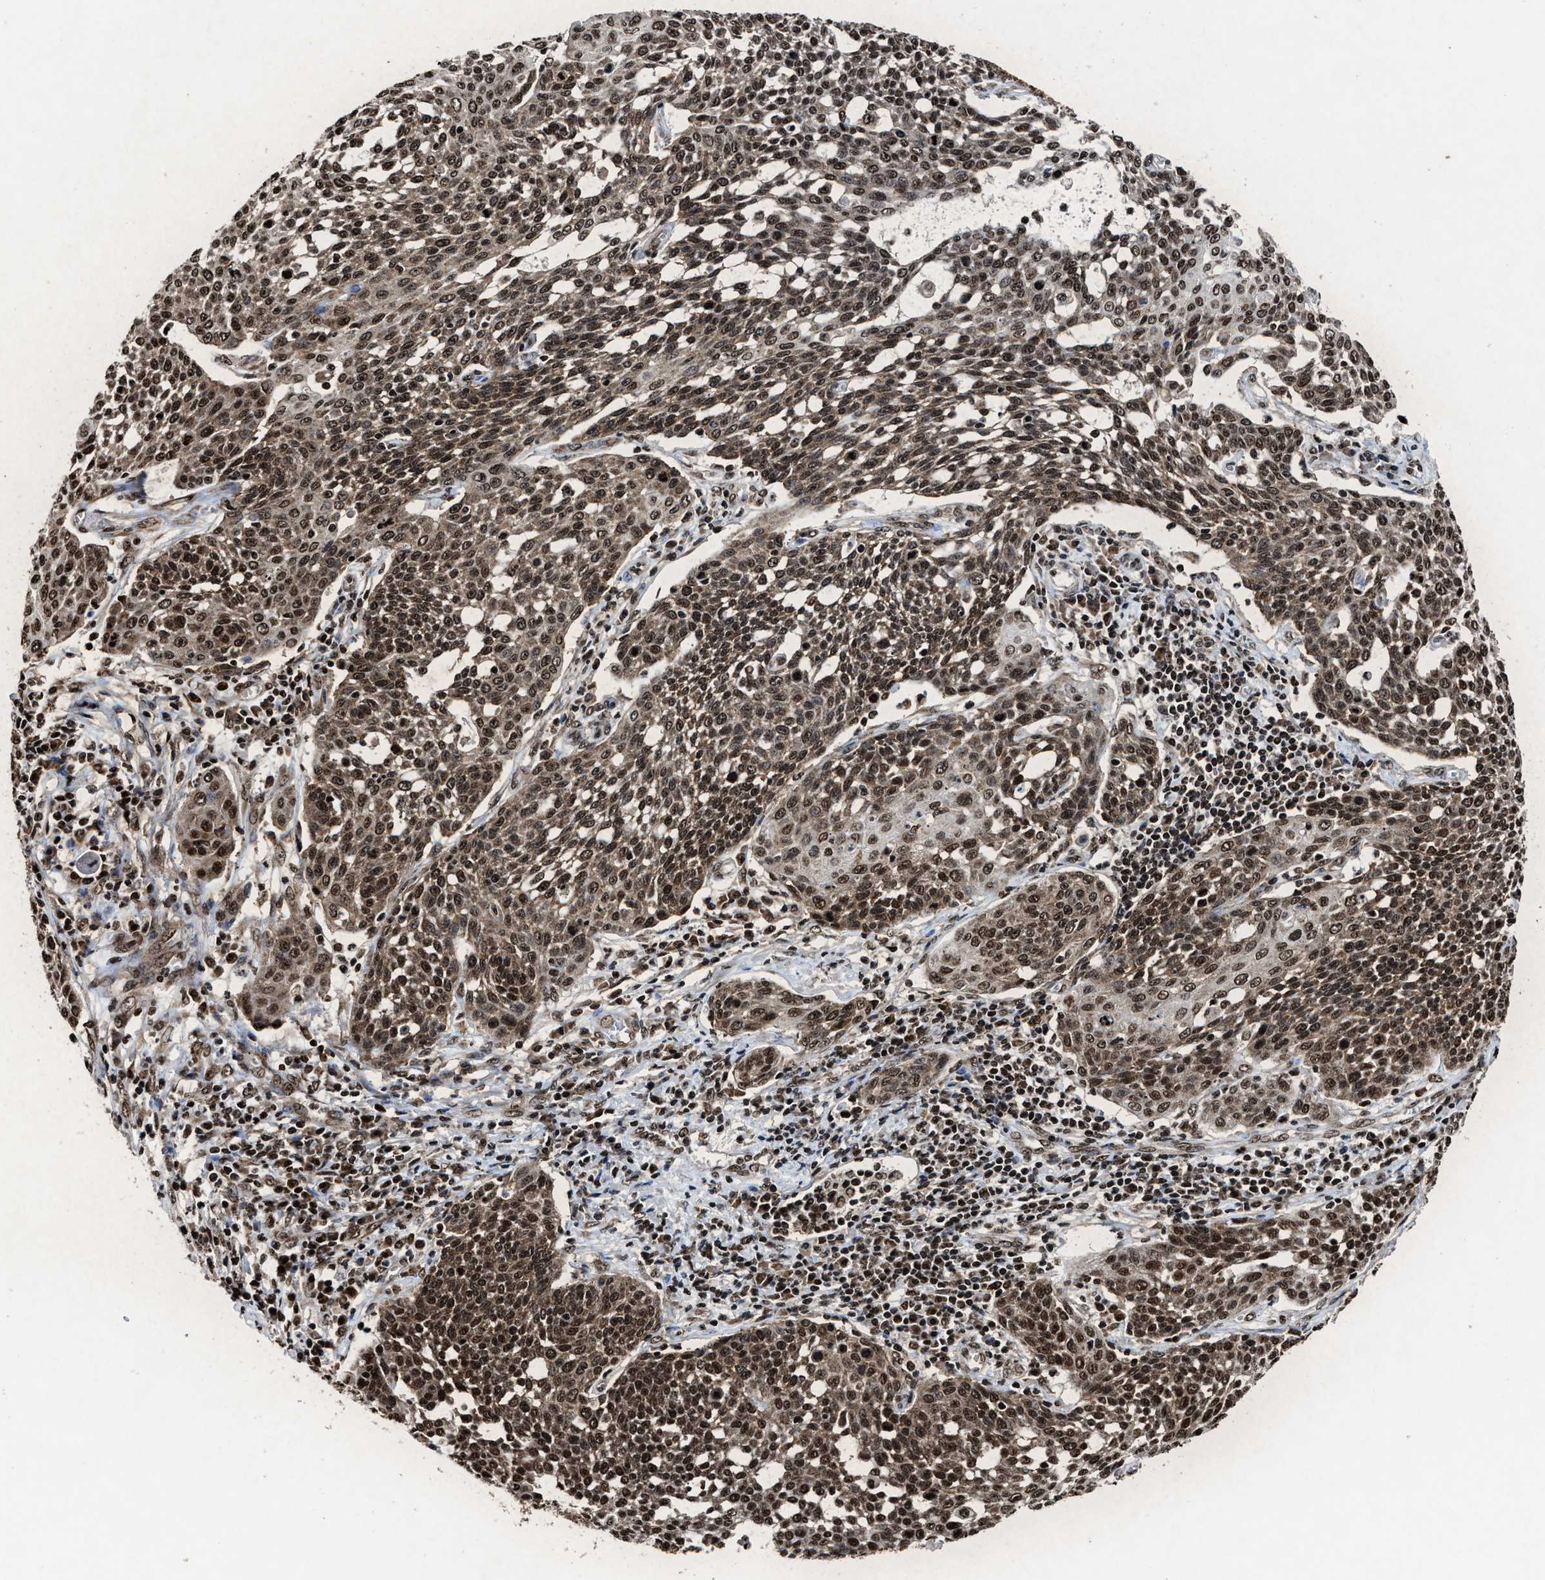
{"staining": {"intensity": "strong", "quantity": ">75%", "location": "cytoplasmic/membranous,nuclear"}, "tissue": "cervical cancer", "cell_type": "Tumor cells", "image_type": "cancer", "snomed": [{"axis": "morphology", "description": "Squamous cell carcinoma, NOS"}, {"axis": "topography", "description": "Cervix"}], "caption": "This histopathology image exhibits cervical cancer stained with IHC to label a protein in brown. The cytoplasmic/membranous and nuclear of tumor cells show strong positivity for the protein. Nuclei are counter-stained blue.", "gene": "ALYREF", "patient": {"sex": "female", "age": 34}}